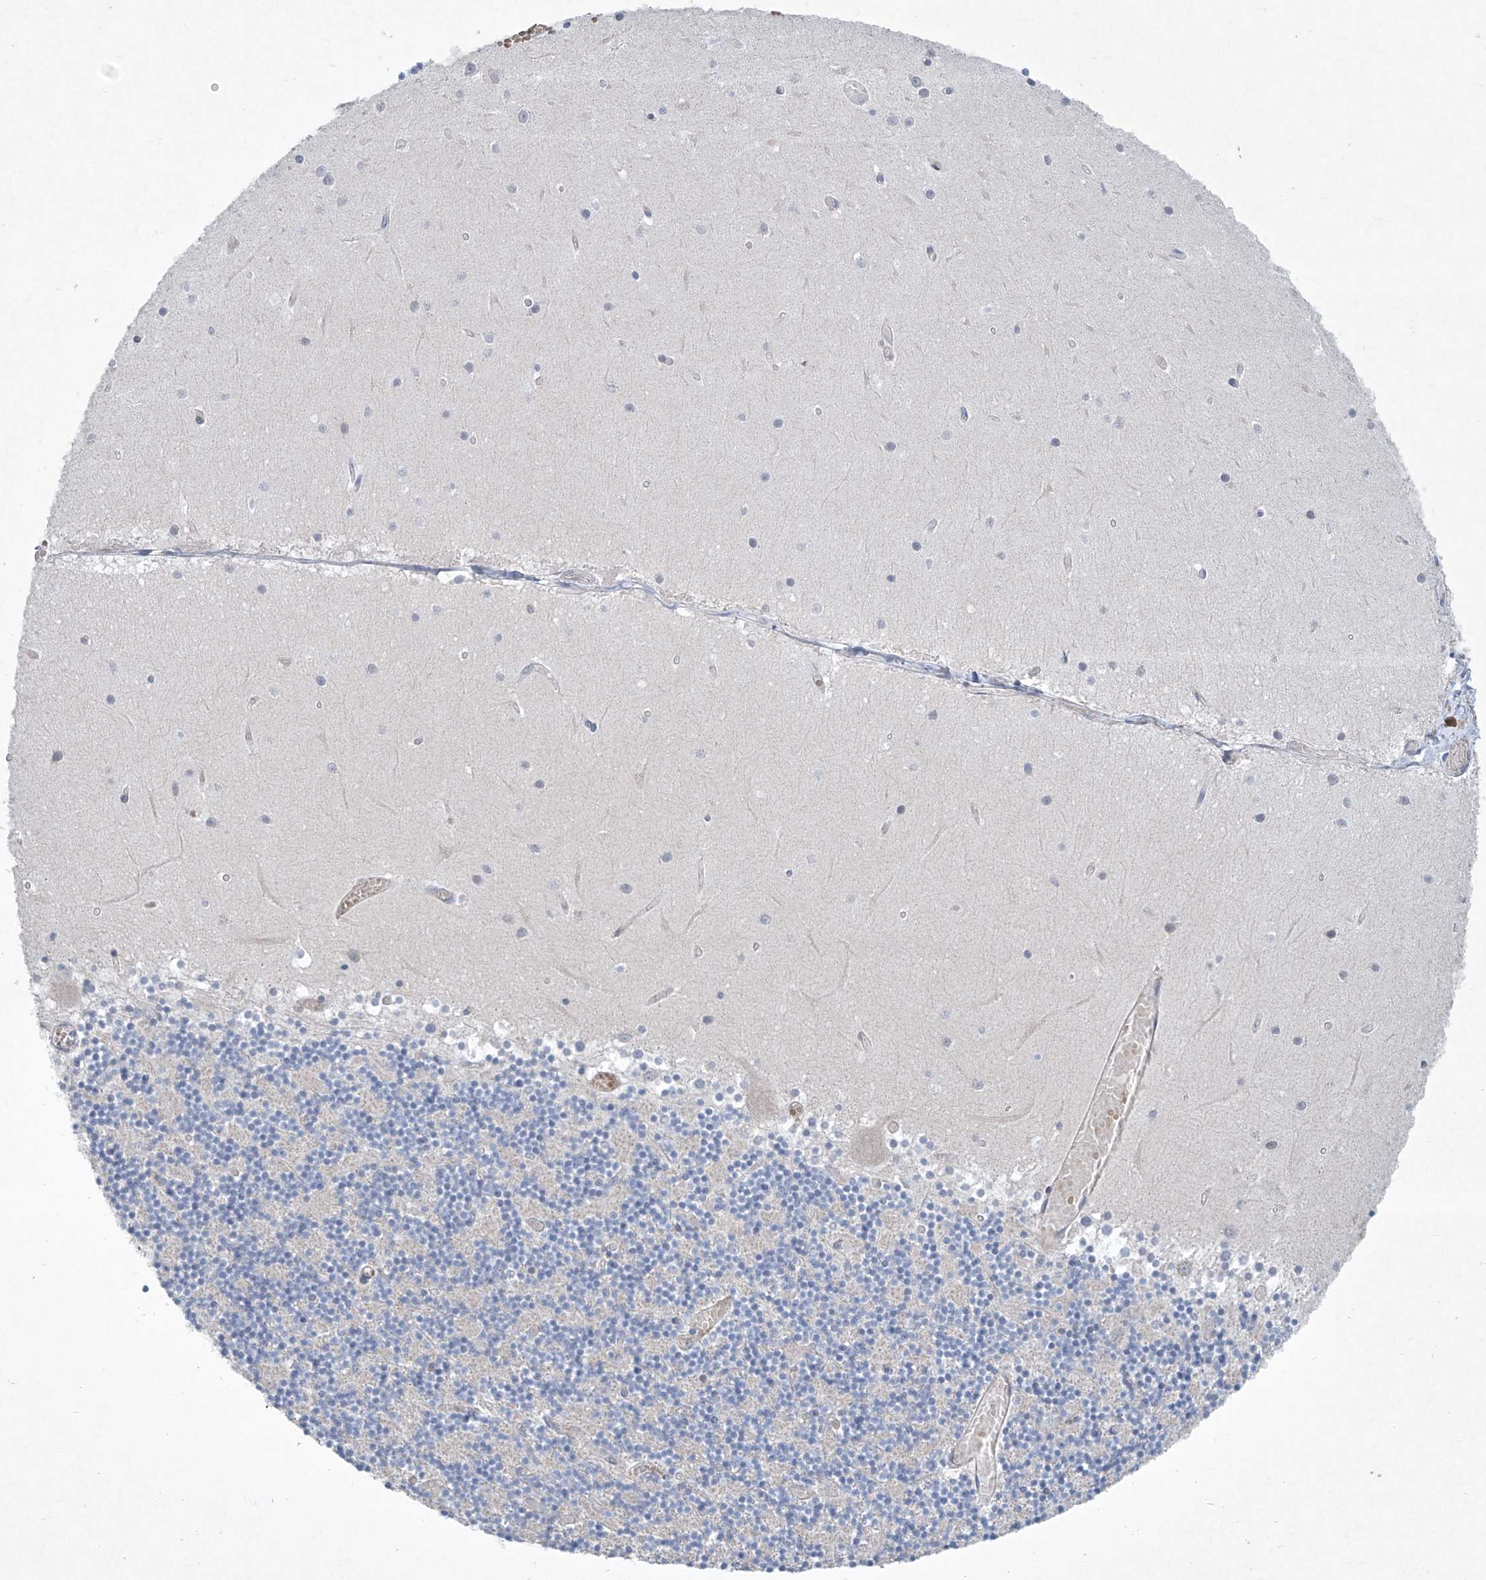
{"staining": {"intensity": "negative", "quantity": "none", "location": "none"}, "tissue": "cerebellum", "cell_type": "Cells in granular layer", "image_type": "normal", "snomed": [{"axis": "morphology", "description": "Normal tissue, NOS"}, {"axis": "topography", "description": "Cerebellum"}], "caption": "Cerebellum was stained to show a protein in brown. There is no significant staining in cells in granular layer.", "gene": "TJAP1", "patient": {"sex": "female", "age": 28}}